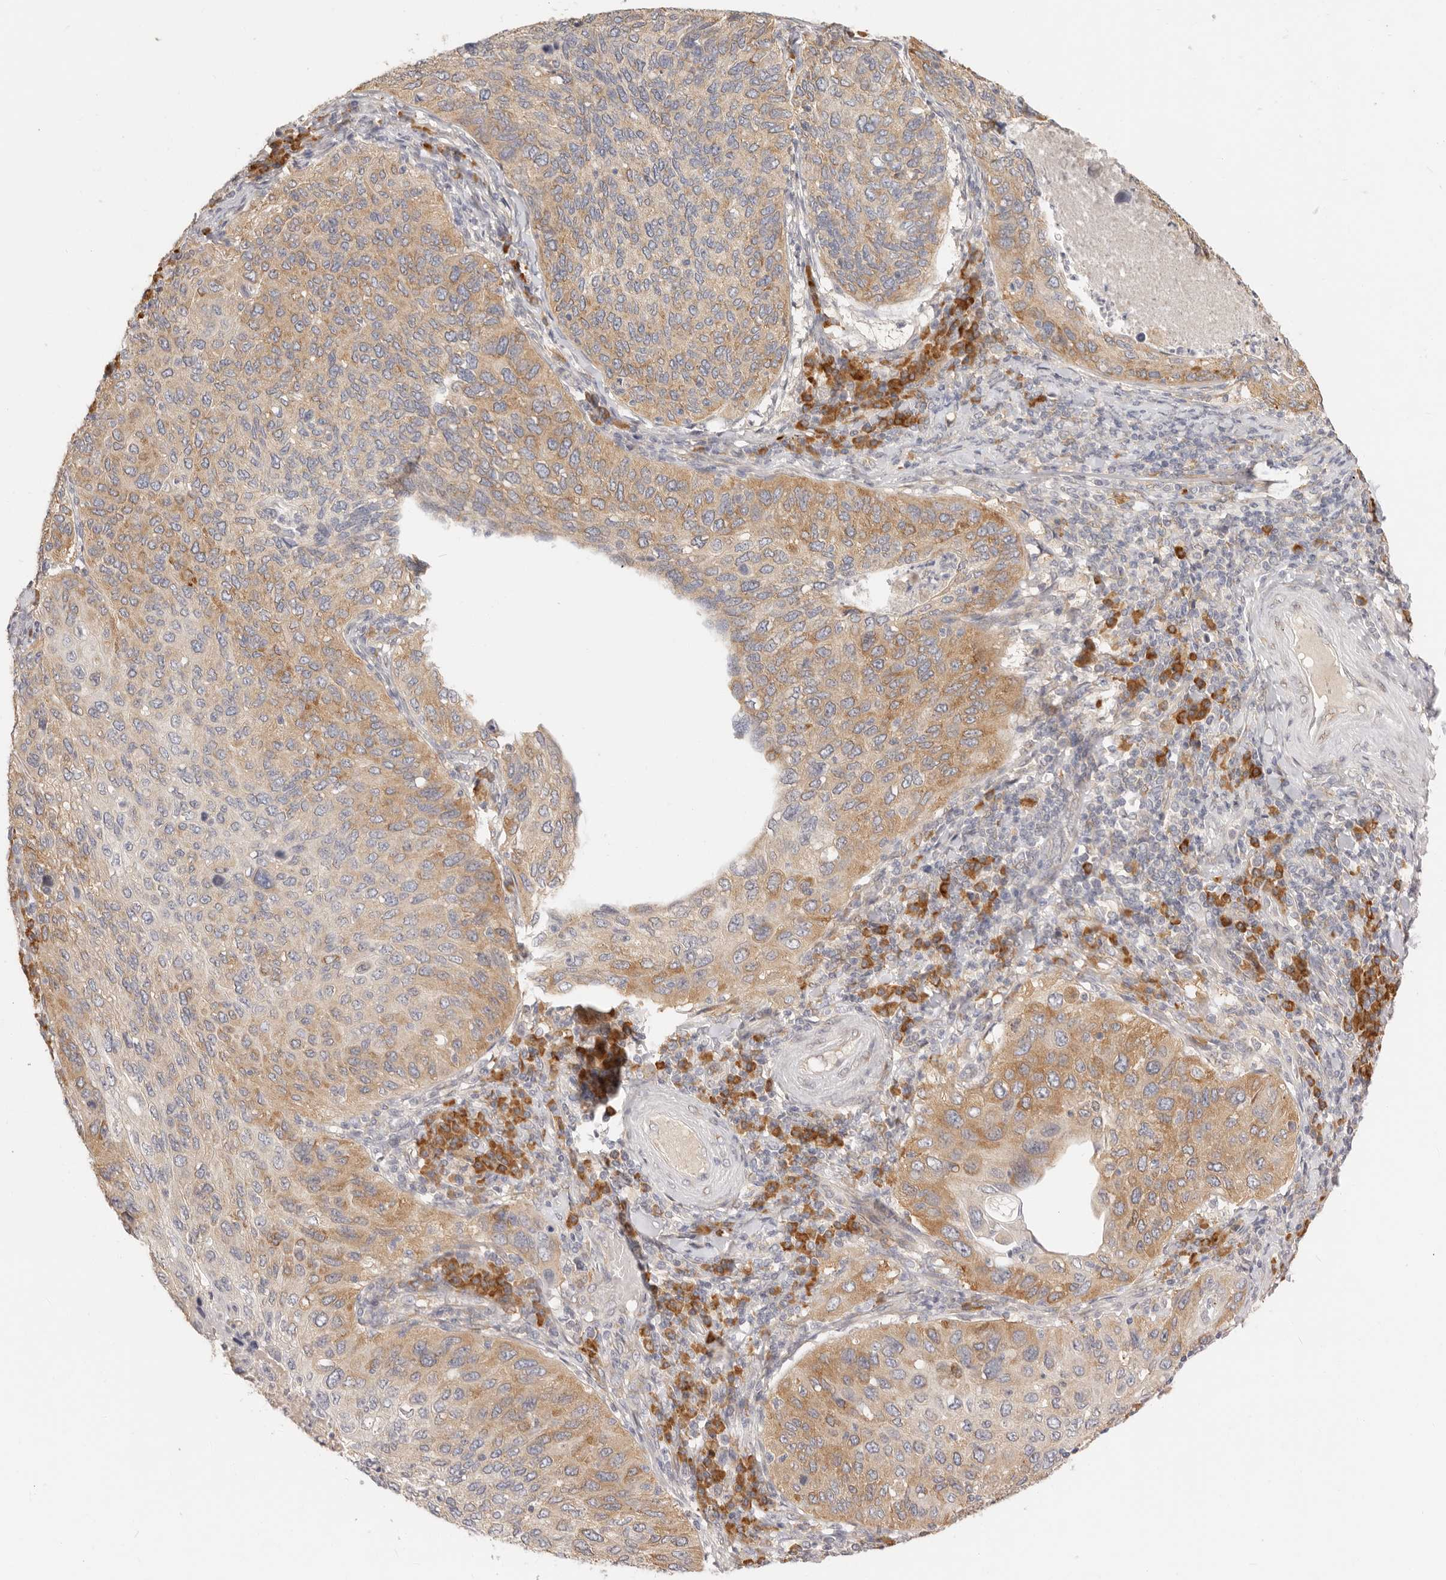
{"staining": {"intensity": "moderate", "quantity": "25%-75%", "location": "cytoplasmic/membranous"}, "tissue": "cervical cancer", "cell_type": "Tumor cells", "image_type": "cancer", "snomed": [{"axis": "morphology", "description": "Squamous cell carcinoma, NOS"}, {"axis": "topography", "description": "Cervix"}], "caption": "The immunohistochemical stain labels moderate cytoplasmic/membranous staining in tumor cells of cervical squamous cell carcinoma tissue.", "gene": "PABPC4", "patient": {"sex": "female", "age": 38}}